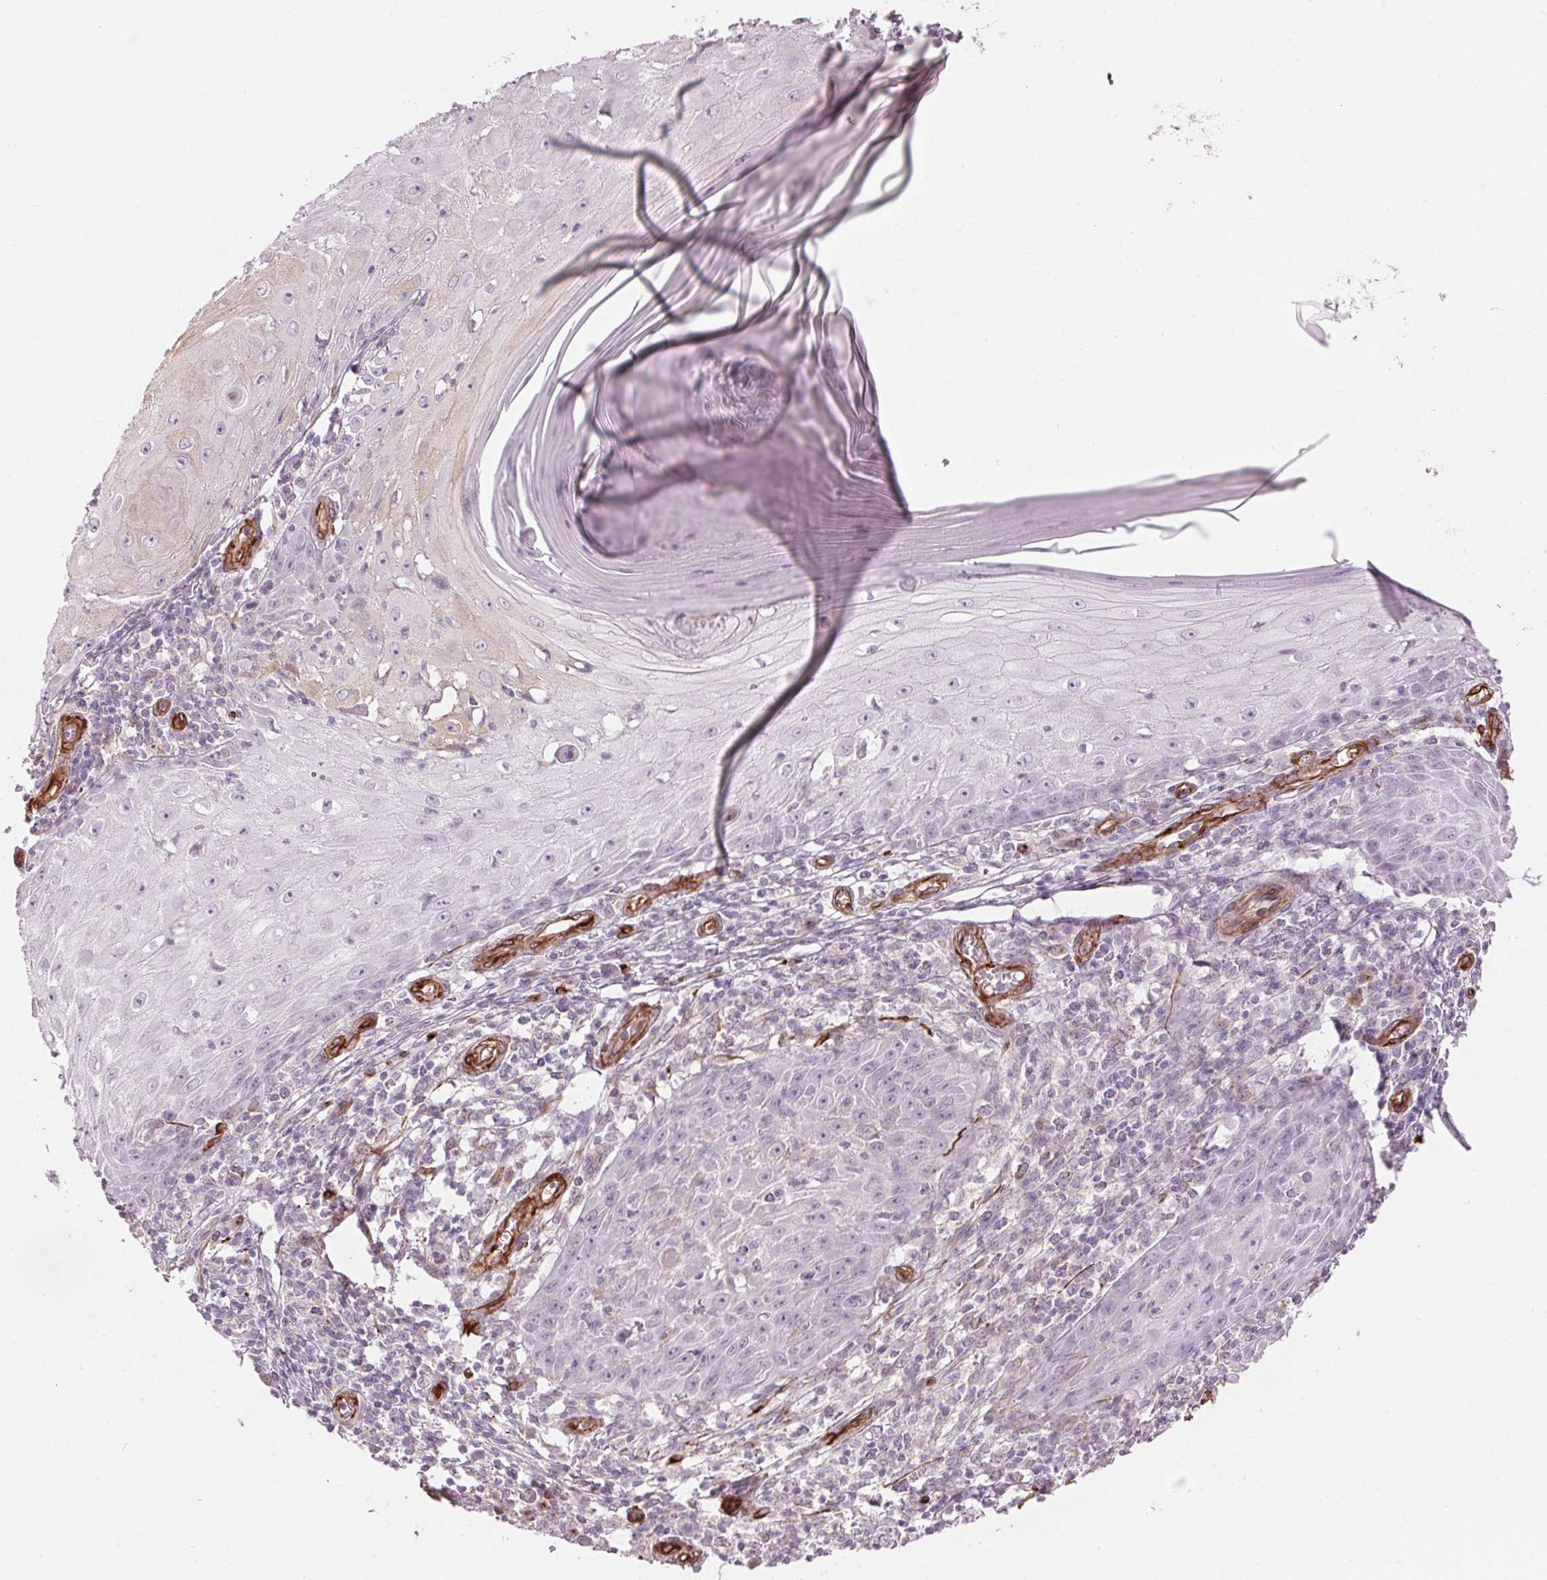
{"staining": {"intensity": "negative", "quantity": "none", "location": "none"}, "tissue": "skin cancer", "cell_type": "Tumor cells", "image_type": "cancer", "snomed": [{"axis": "morphology", "description": "Squamous cell carcinoma, NOS"}, {"axis": "topography", "description": "Skin"}], "caption": "High power microscopy micrograph of an IHC histopathology image of skin cancer (squamous cell carcinoma), revealing no significant positivity in tumor cells. (DAB IHC with hematoxylin counter stain).", "gene": "CLPS", "patient": {"sex": "female", "age": 73}}